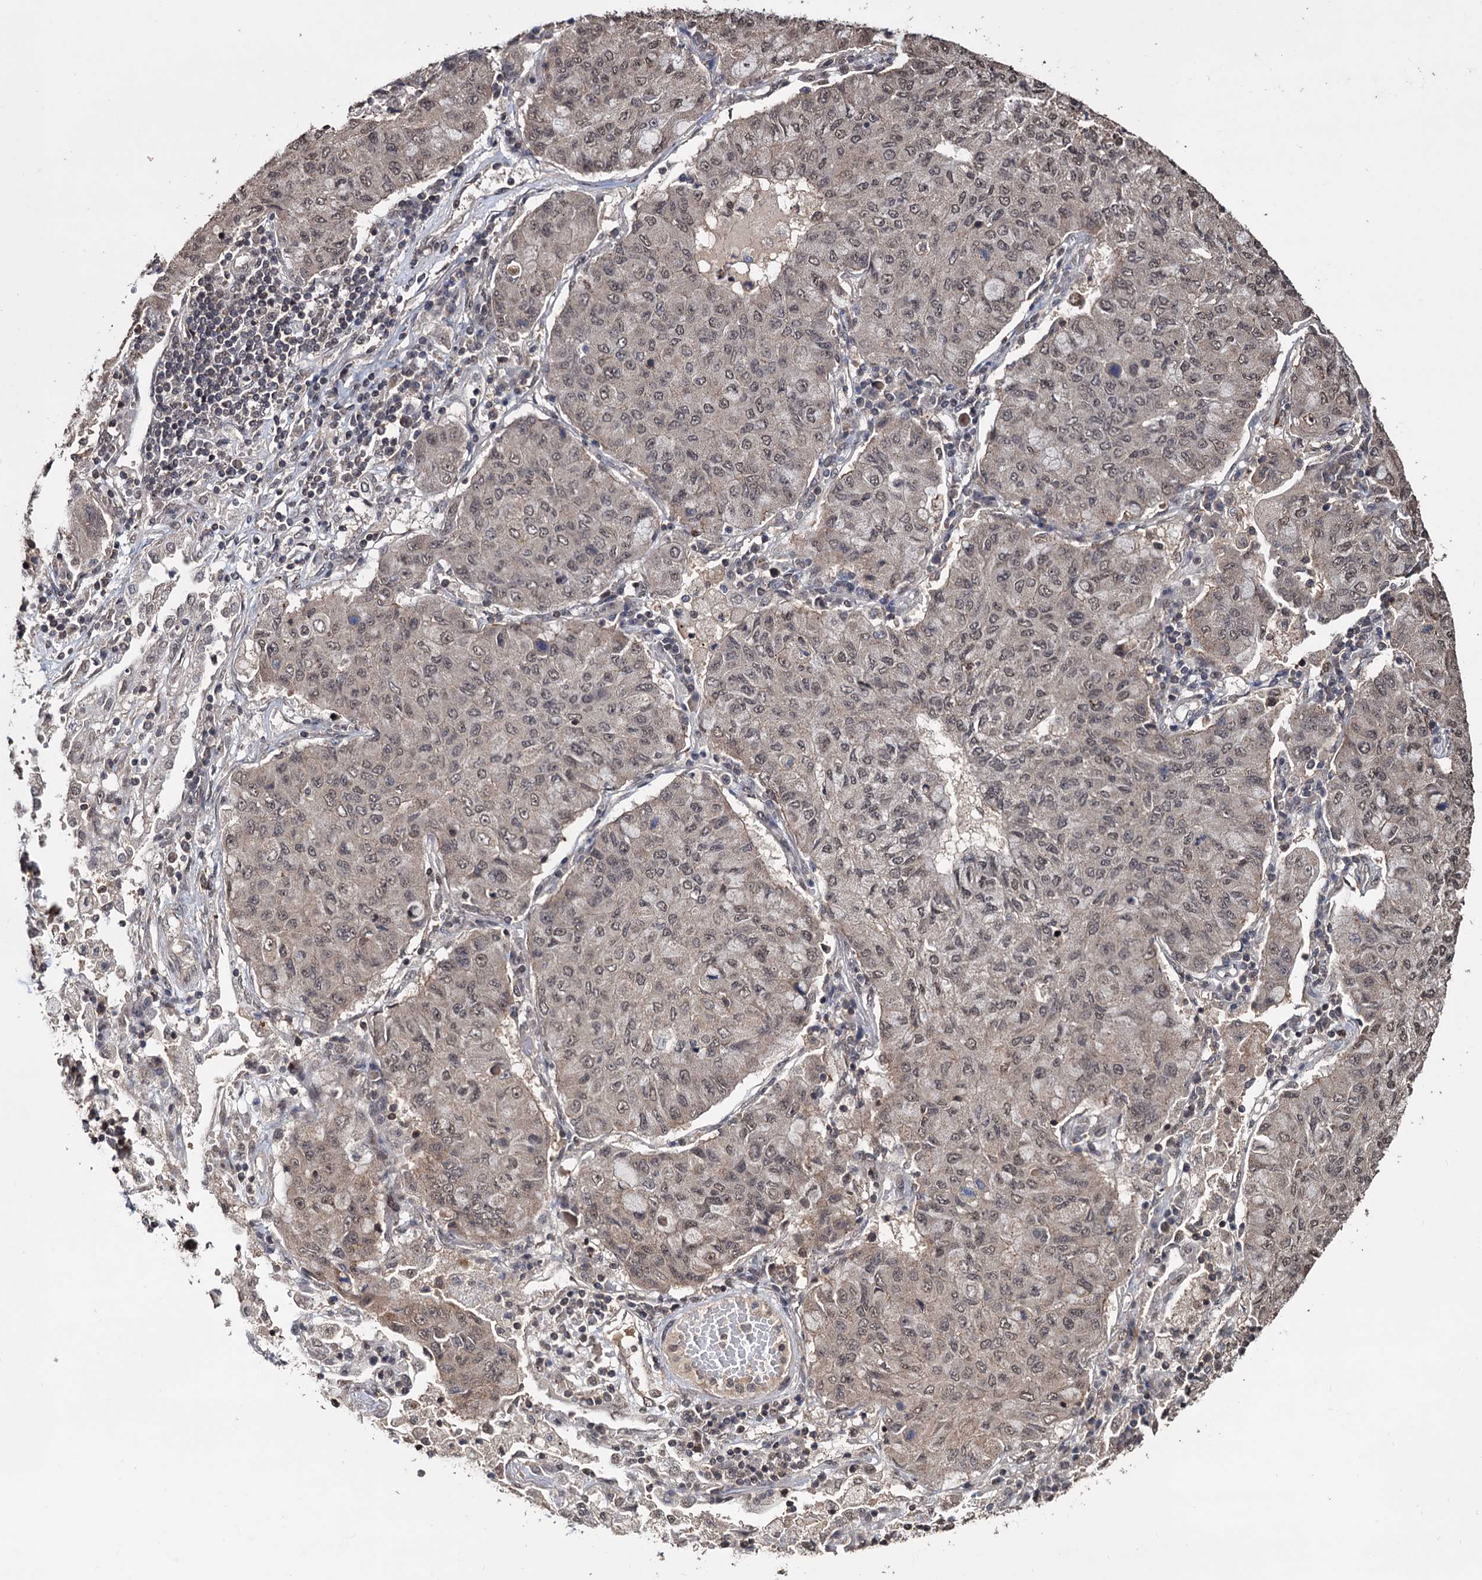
{"staining": {"intensity": "weak", "quantity": "<25%", "location": "cytoplasmic/membranous"}, "tissue": "lung cancer", "cell_type": "Tumor cells", "image_type": "cancer", "snomed": [{"axis": "morphology", "description": "Squamous cell carcinoma, NOS"}, {"axis": "topography", "description": "Lung"}], "caption": "Image shows no protein staining in tumor cells of lung cancer tissue.", "gene": "KLF5", "patient": {"sex": "male", "age": 74}}